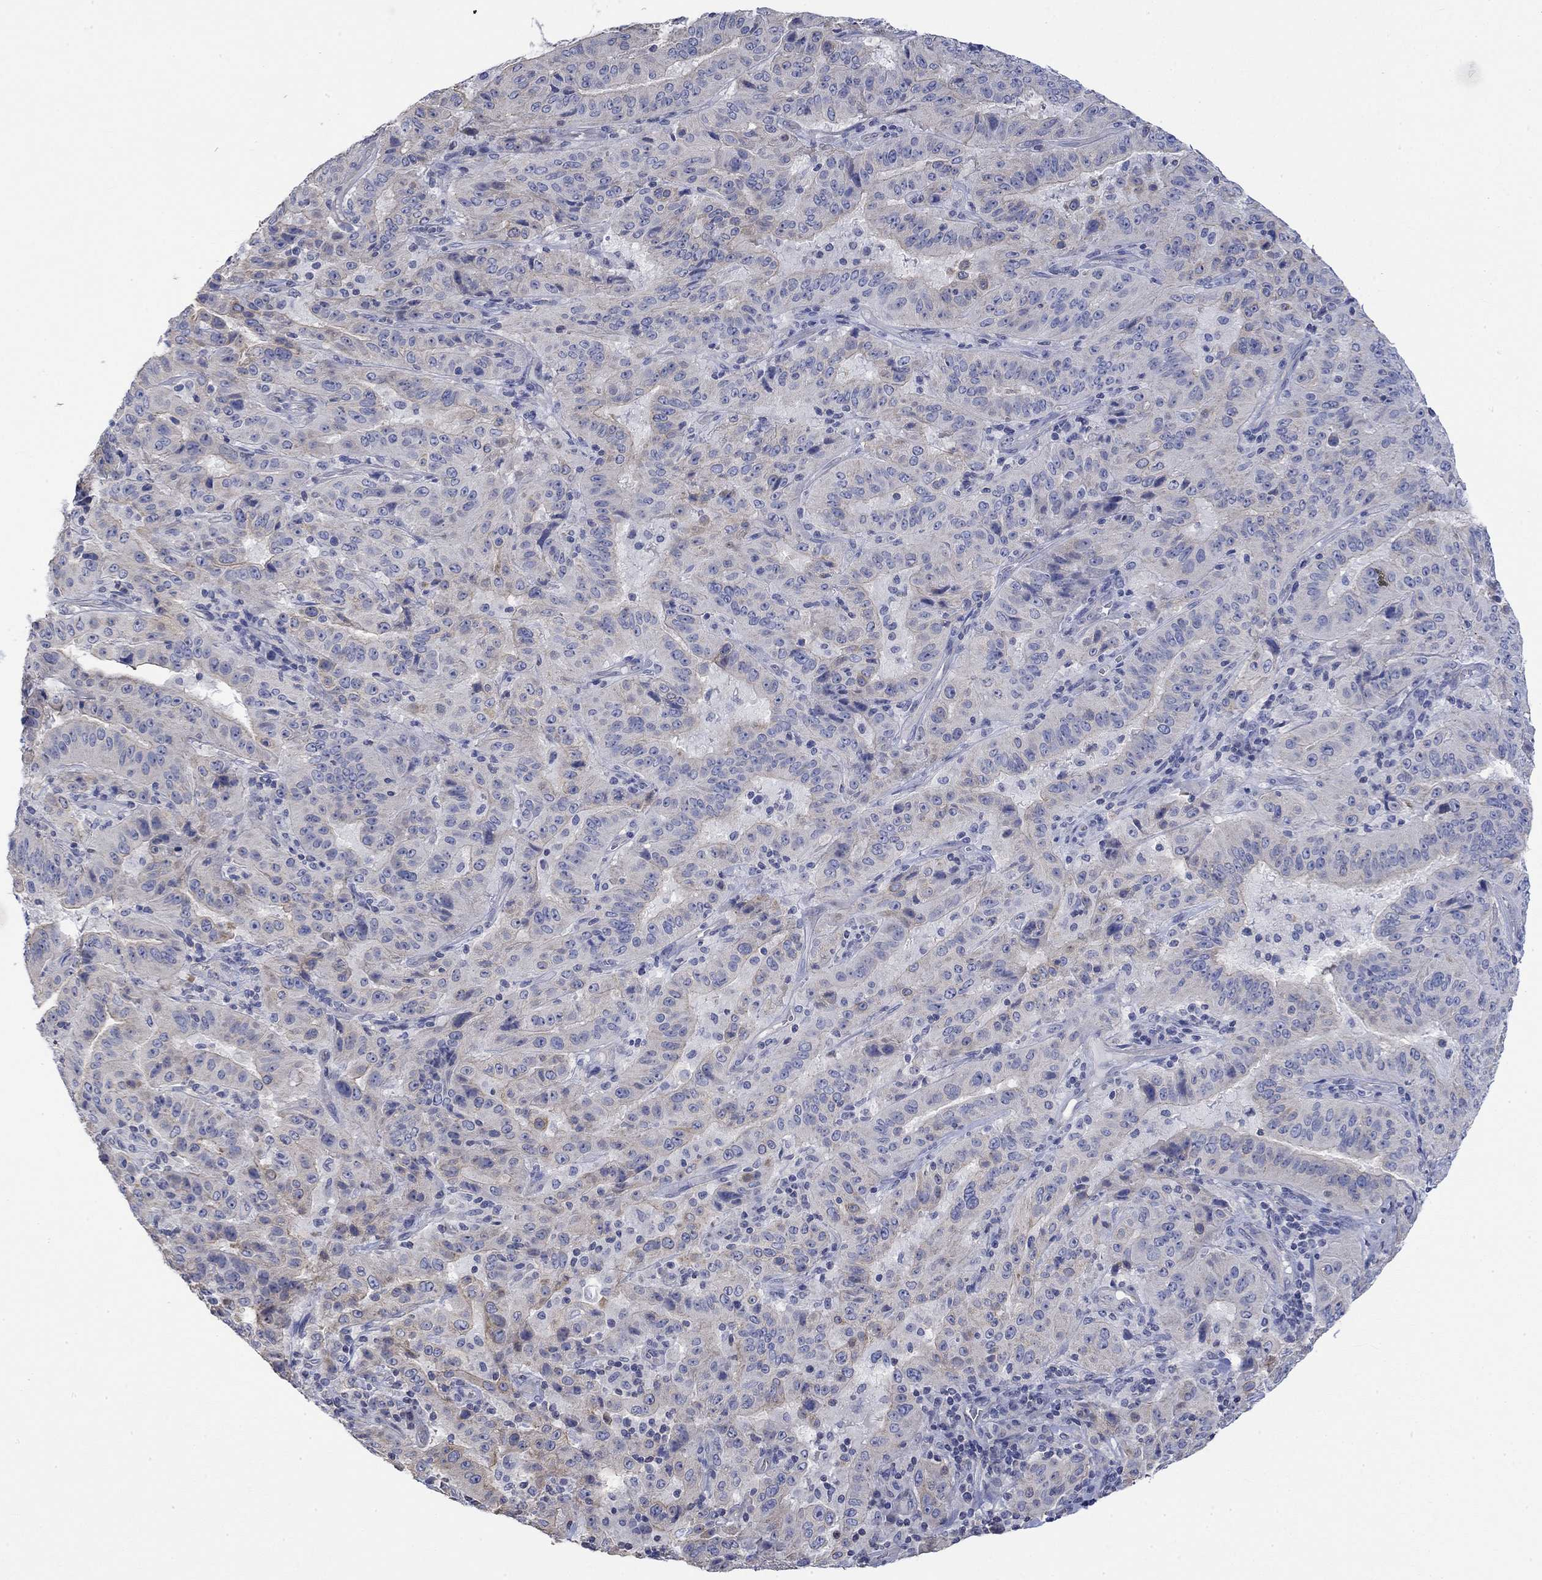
{"staining": {"intensity": "weak", "quantity": "25%-75%", "location": "cytoplasmic/membranous"}, "tissue": "pancreatic cancer", "cell_type": "Tumor cells", "image_type": "cancer", "snomed": [{"axis": "morphology", "description": "Adenocarcinoma, NOS"}, {"axis": "topography", "description": "Pancreas"}], "caption": "The histopathology image shows staining of pancreatic cancer (adenocarcinoma), revealing weak cytoplasmic/membranous protein positivity (brown color) within tumor cells. (DAB IHC, brown staining for protein, blue staining for nuclei).", "gene": "AGRP", "patient": {"sex": "male", "age": 63}}